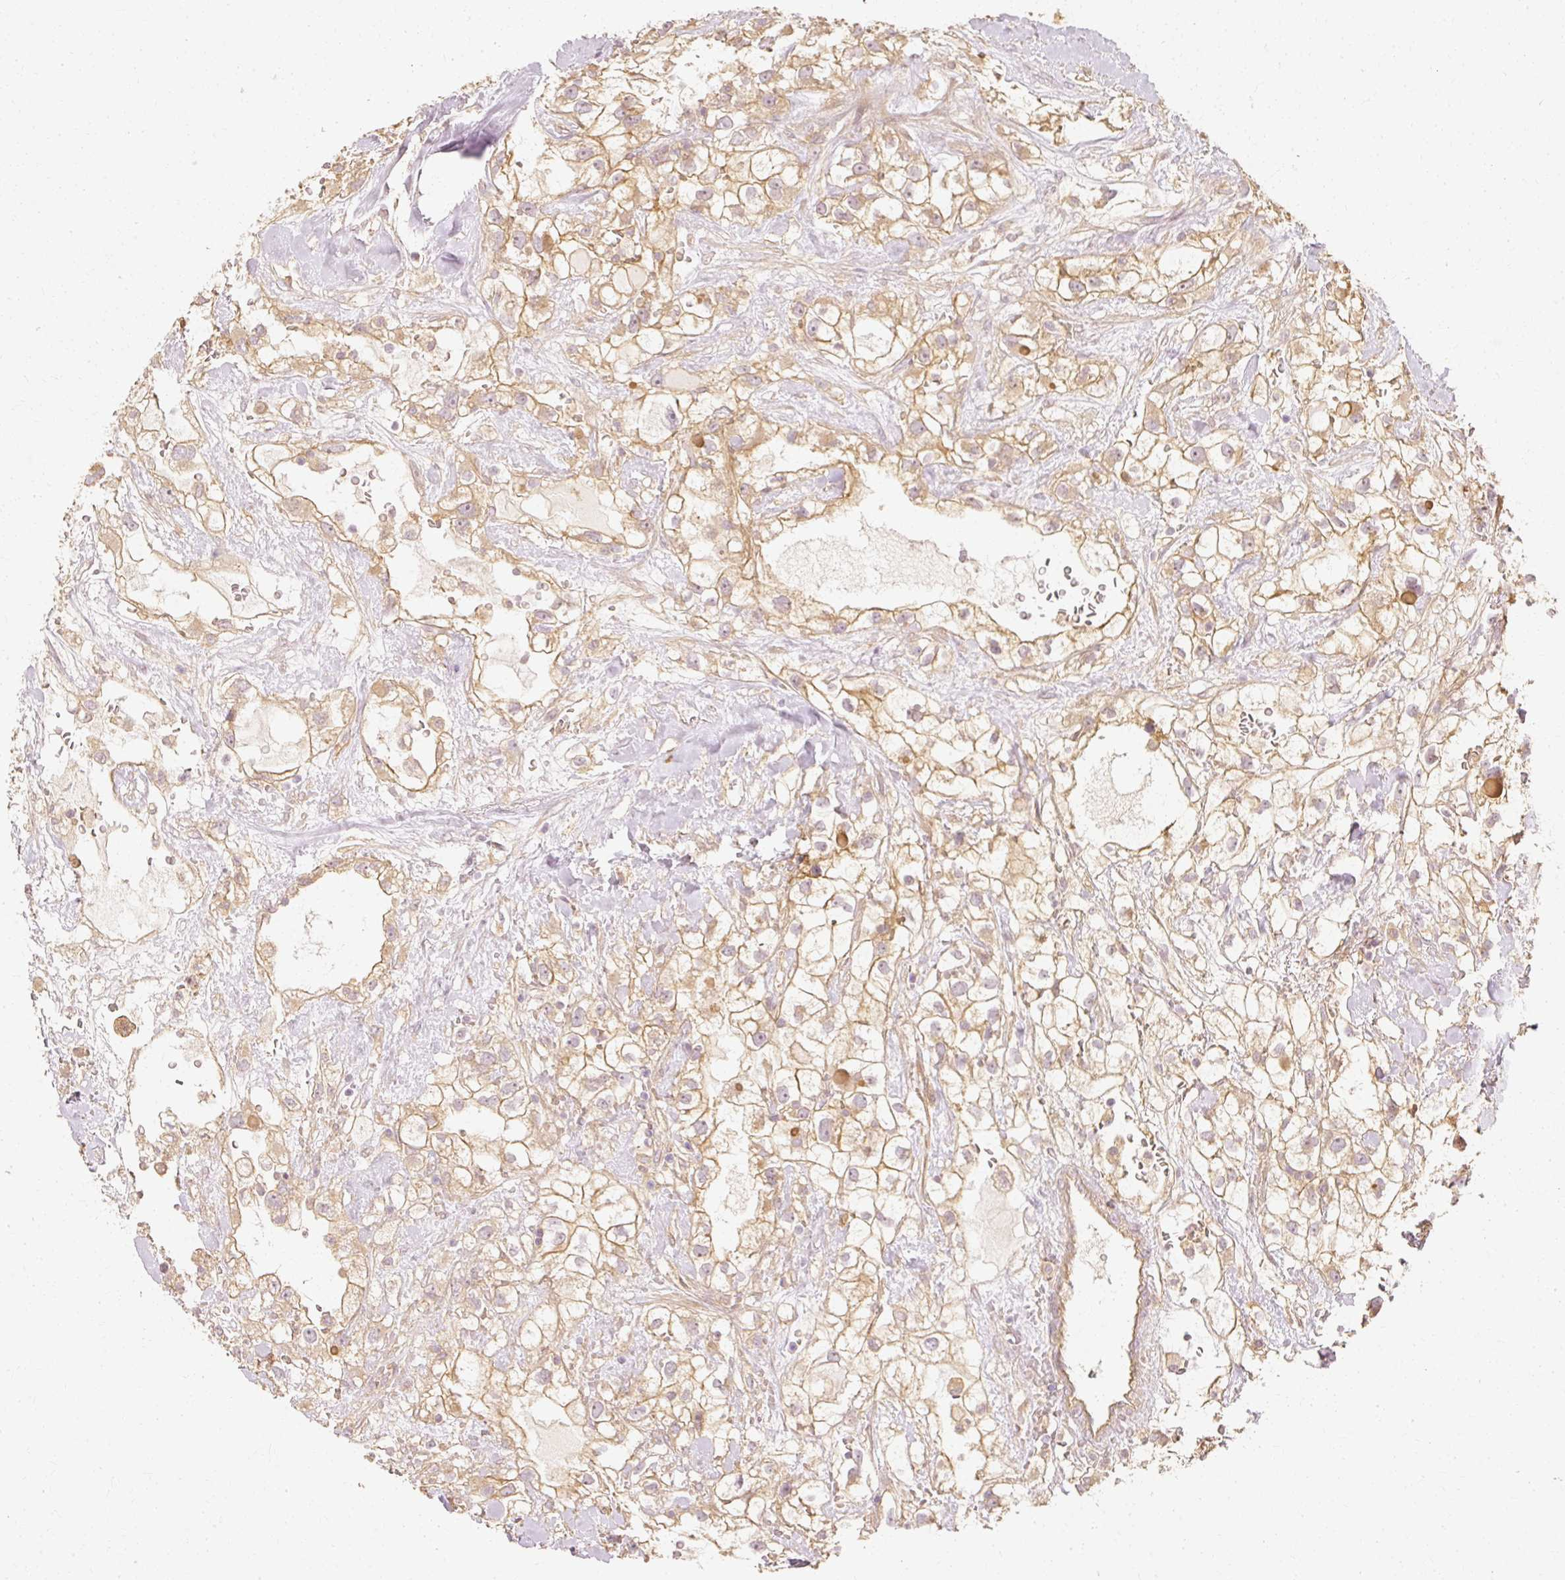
{"staining": {"intensity": "moderate", "quantity": ">75%", "location": "cytoplasmic/membranous"}, "tissue": "renal cancer", "cell_type": "Tumor cells", "image_type": "cancer", "snomed": [{"axis": "morphology", "description": "Adenocarcinoma, NOS"}, {"axis": "topography", "description": "Kidney"}], "caption": "An immunohistochemistry micrograph of neoplastic tissue is shown. Protein staining in brown labels moderate cytoplasmic/membranous positivity in adenocarcinoma (renal) within tumor cells. Using DAB (3,3'-diaminobenzidine) (brown) and hematoxylin (blue) stains, captured at high magnification using brightfield microscopy.", "gene": "GNAQ", "patient": {"sex": "male", "age": 59}}